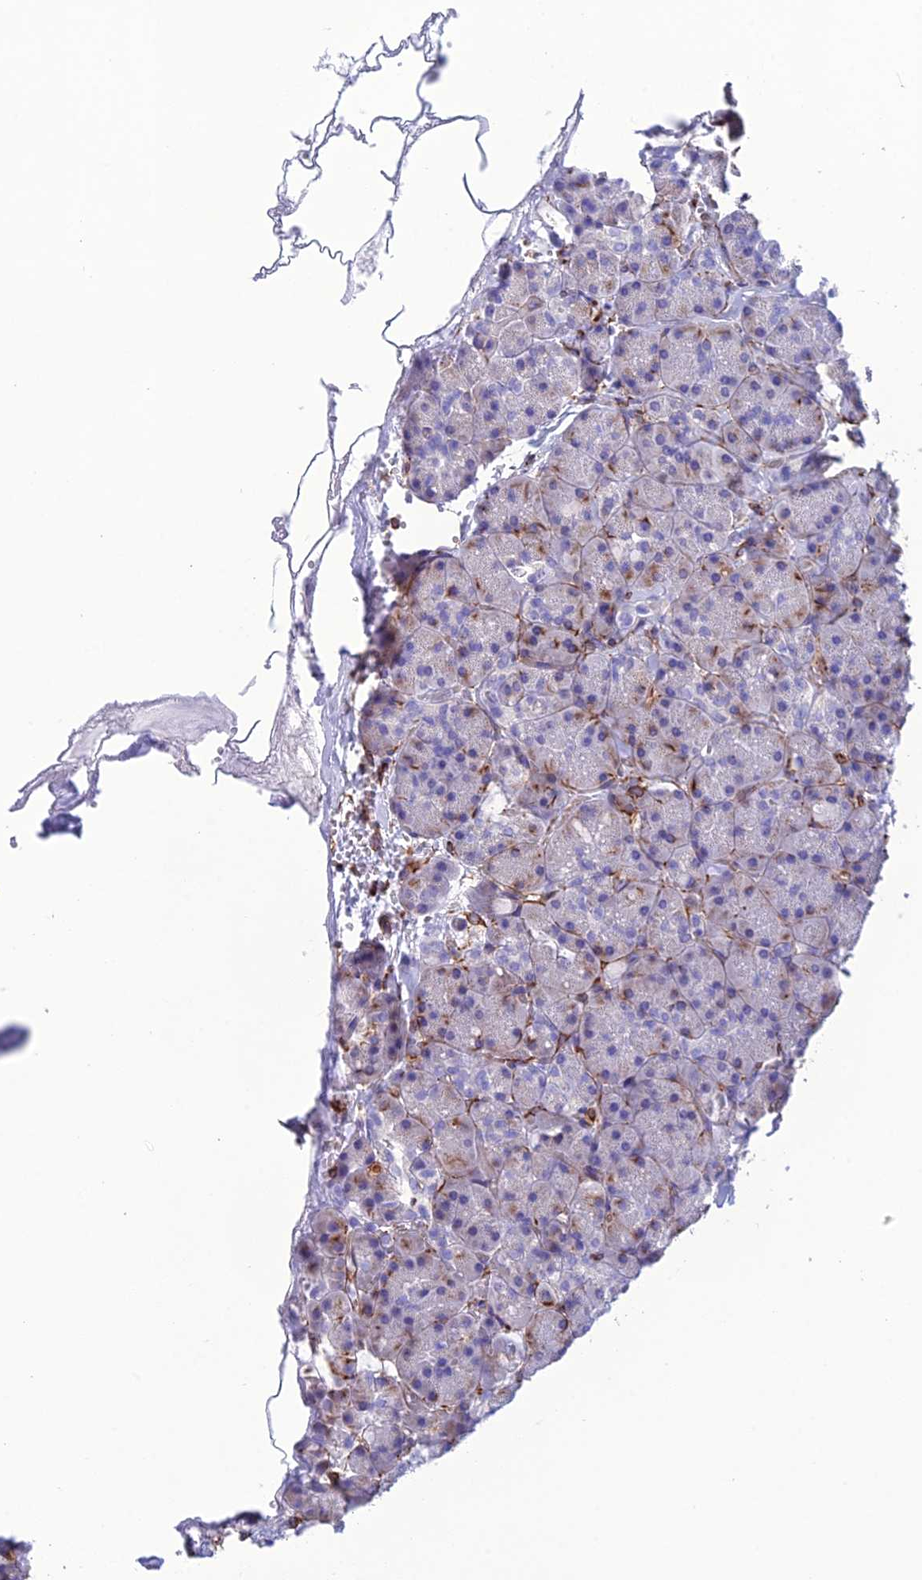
{"staining": {"intensity": "negative", "quantity": "none", "location": "none"}, "tissue": "pancreas", "cell_type": "Exocrine glandular cells", "image_type": "normal", "snomed": [{"axis": "morphology", "description": "Normal tissue, NOS"}, {"axis": "topography", "description": "Pancreas"}], "caption": "The image demonstrates no staining of exocrine glandular cells in normal pancreas.", "gene": "FBXL20", "patient": {"sex": "male", "age": 36}}